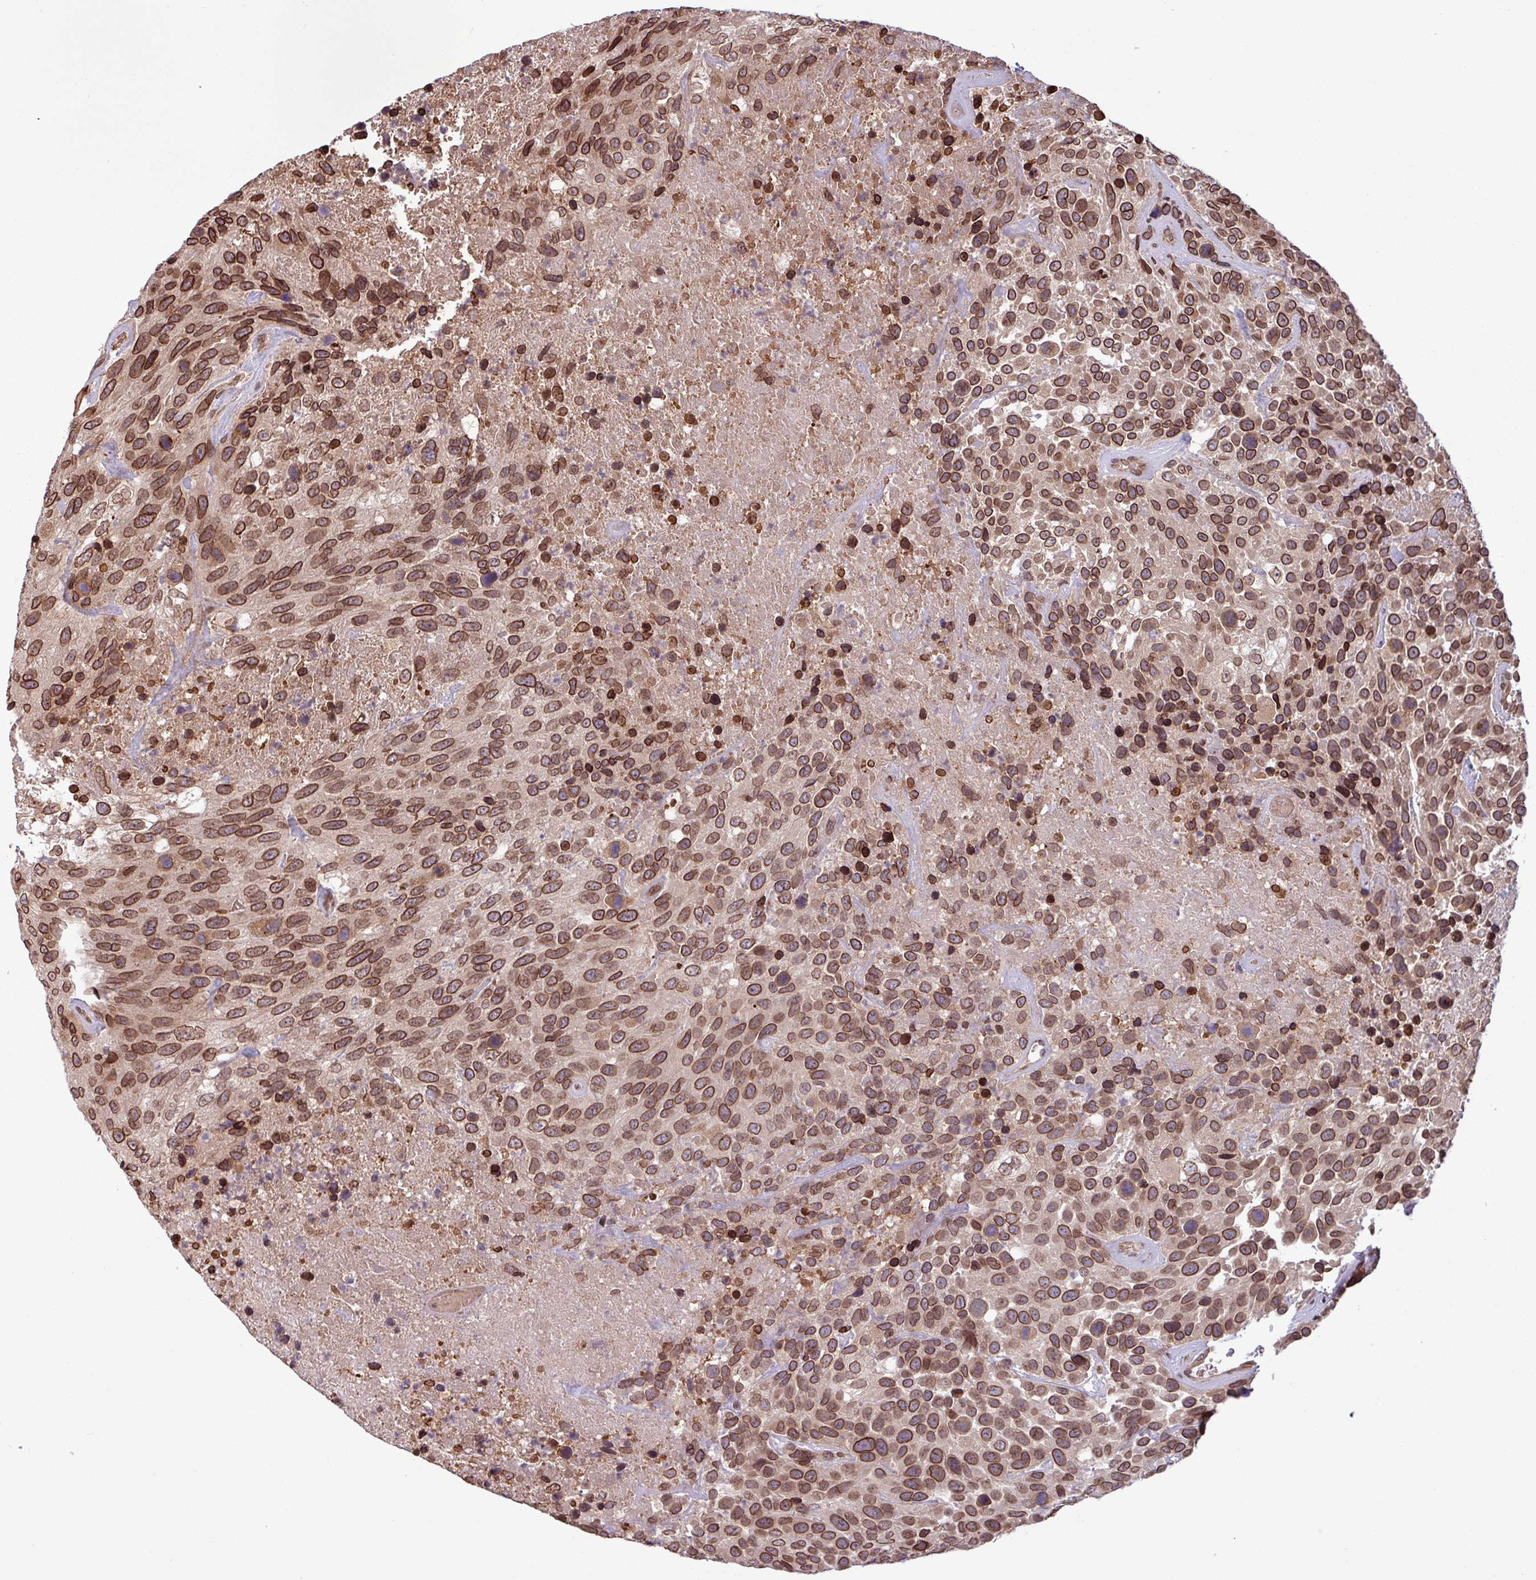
{"staining": {"intensity": "strong", "quantity": ">75%", "location": "cytoplasmic/membranous,nuclear"}, "tissue": "urothelial cancer", "cell_type": "Tumor cells", "image_type": "cancer", "snomed": [{"axis": "morphology", "description": "Urothelial carcinoma, High grade"}, {"axis": "topography", "description": "Urinary bladder"}], "caption": "High-grade urothelial carcinoma tissue reveals strong cytoplasmic/membranous and nuclear positivity in about >75% of tumor cells, visualized by immunohistochemistry. The protein is stained brown, and the nuclei are stained in blue (DAB IHC with brightfield microscopy, high magnification).", "gene": "RBM4B", "patient": {"sex": "female", "age": 70}}